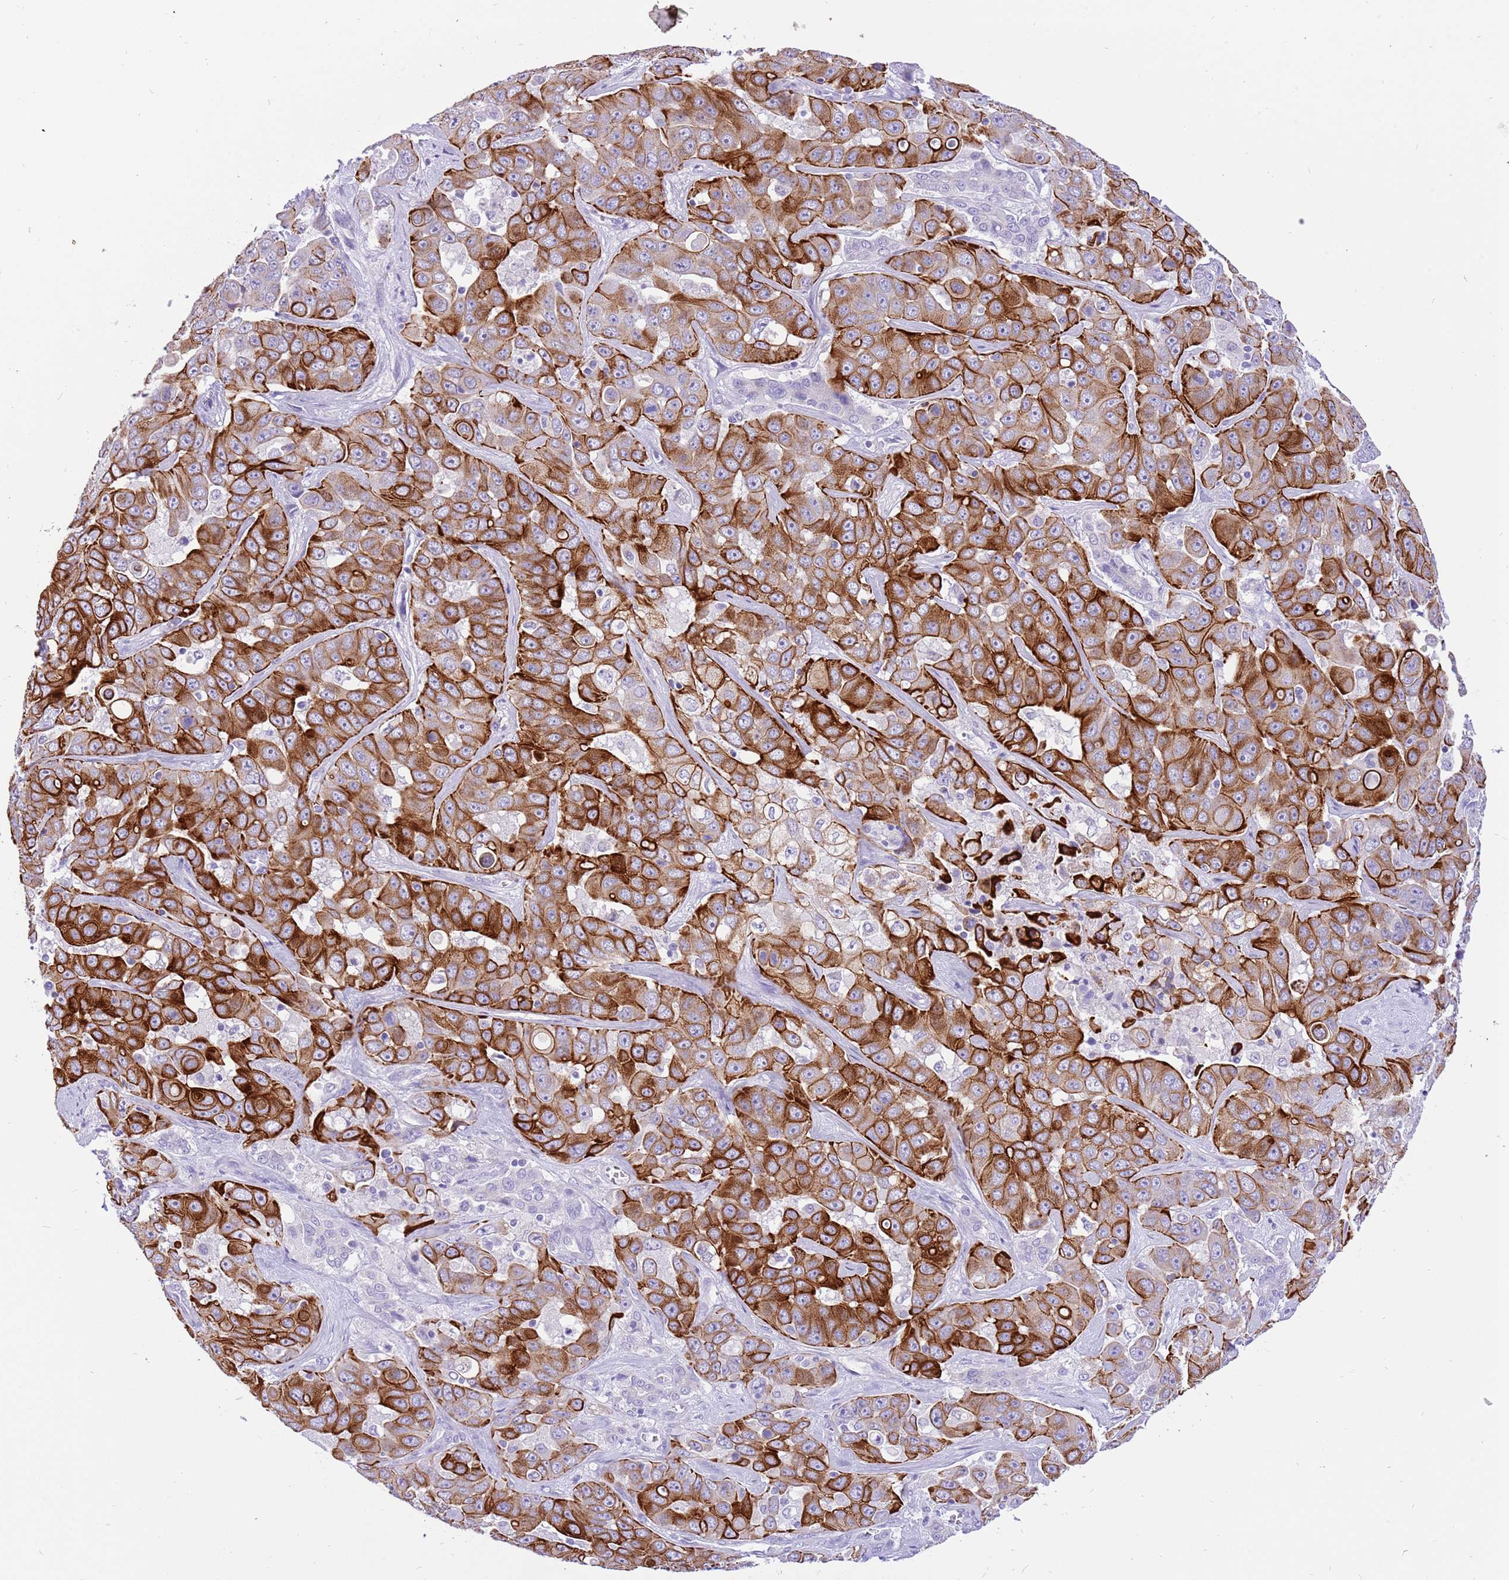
{"staining": {"intensity": "strong", "quantity": ">75%", "location": "cytoplasmic/membranous"}, "tissue": "liver cancer", "cell_type": "Tumor cells", "image_type": "cancer", "snomed": [{"axis": "morphology", "description": "Cholangiocarcinoma"}, {"axis": "topography", "description": "Liver"}], "caption": "A photomicrograph showing strong cytoplasmic/membranous expression in about >75% of tumor cells in liver cancer, as visualized by brown immunohistochemical staining.", "gene": "R3HDM4", "patient": {"sex": "female", "age": 52}}